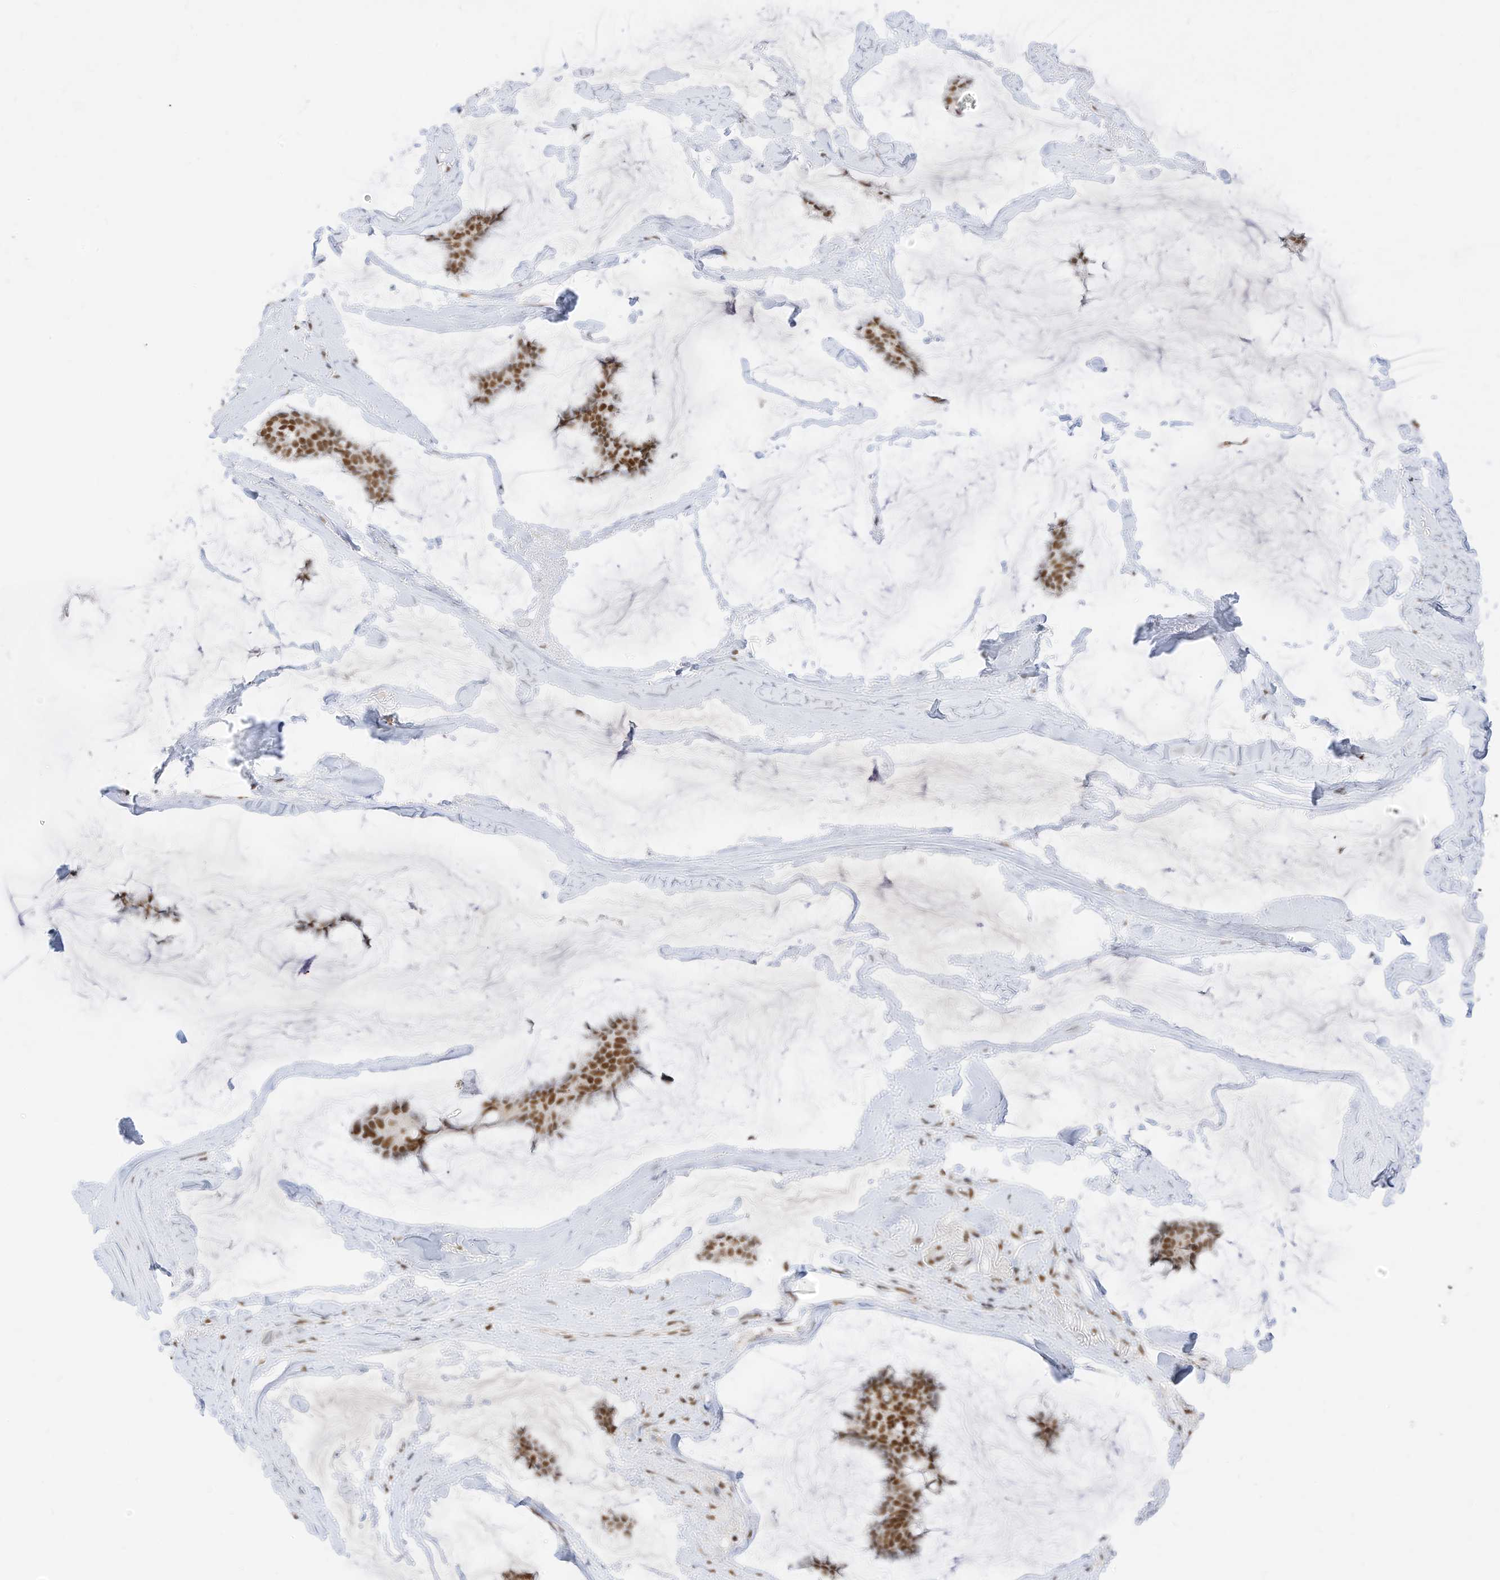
{"staining": {"intensity": "moderate", "quantity": ">75%", "location": "nuclear"}, "tissue": "breast cancer", "cell_type": "Tumor cells", "image_type": "cancer", "snomed": [{"axis": "morphology", "description": "Duct carcinoma"}, {"axis": "topography", "description": "Breast"}], "caption": "IHC histopathology image of breast infiltrating ductal carcinoma stained for a protein (brown), which exhibits medium levels of moderate nuclear staining in approximately >75% of tumor cells.", "gene": "SMARCA2", "patient": {"sex": "female", "age": 93}}